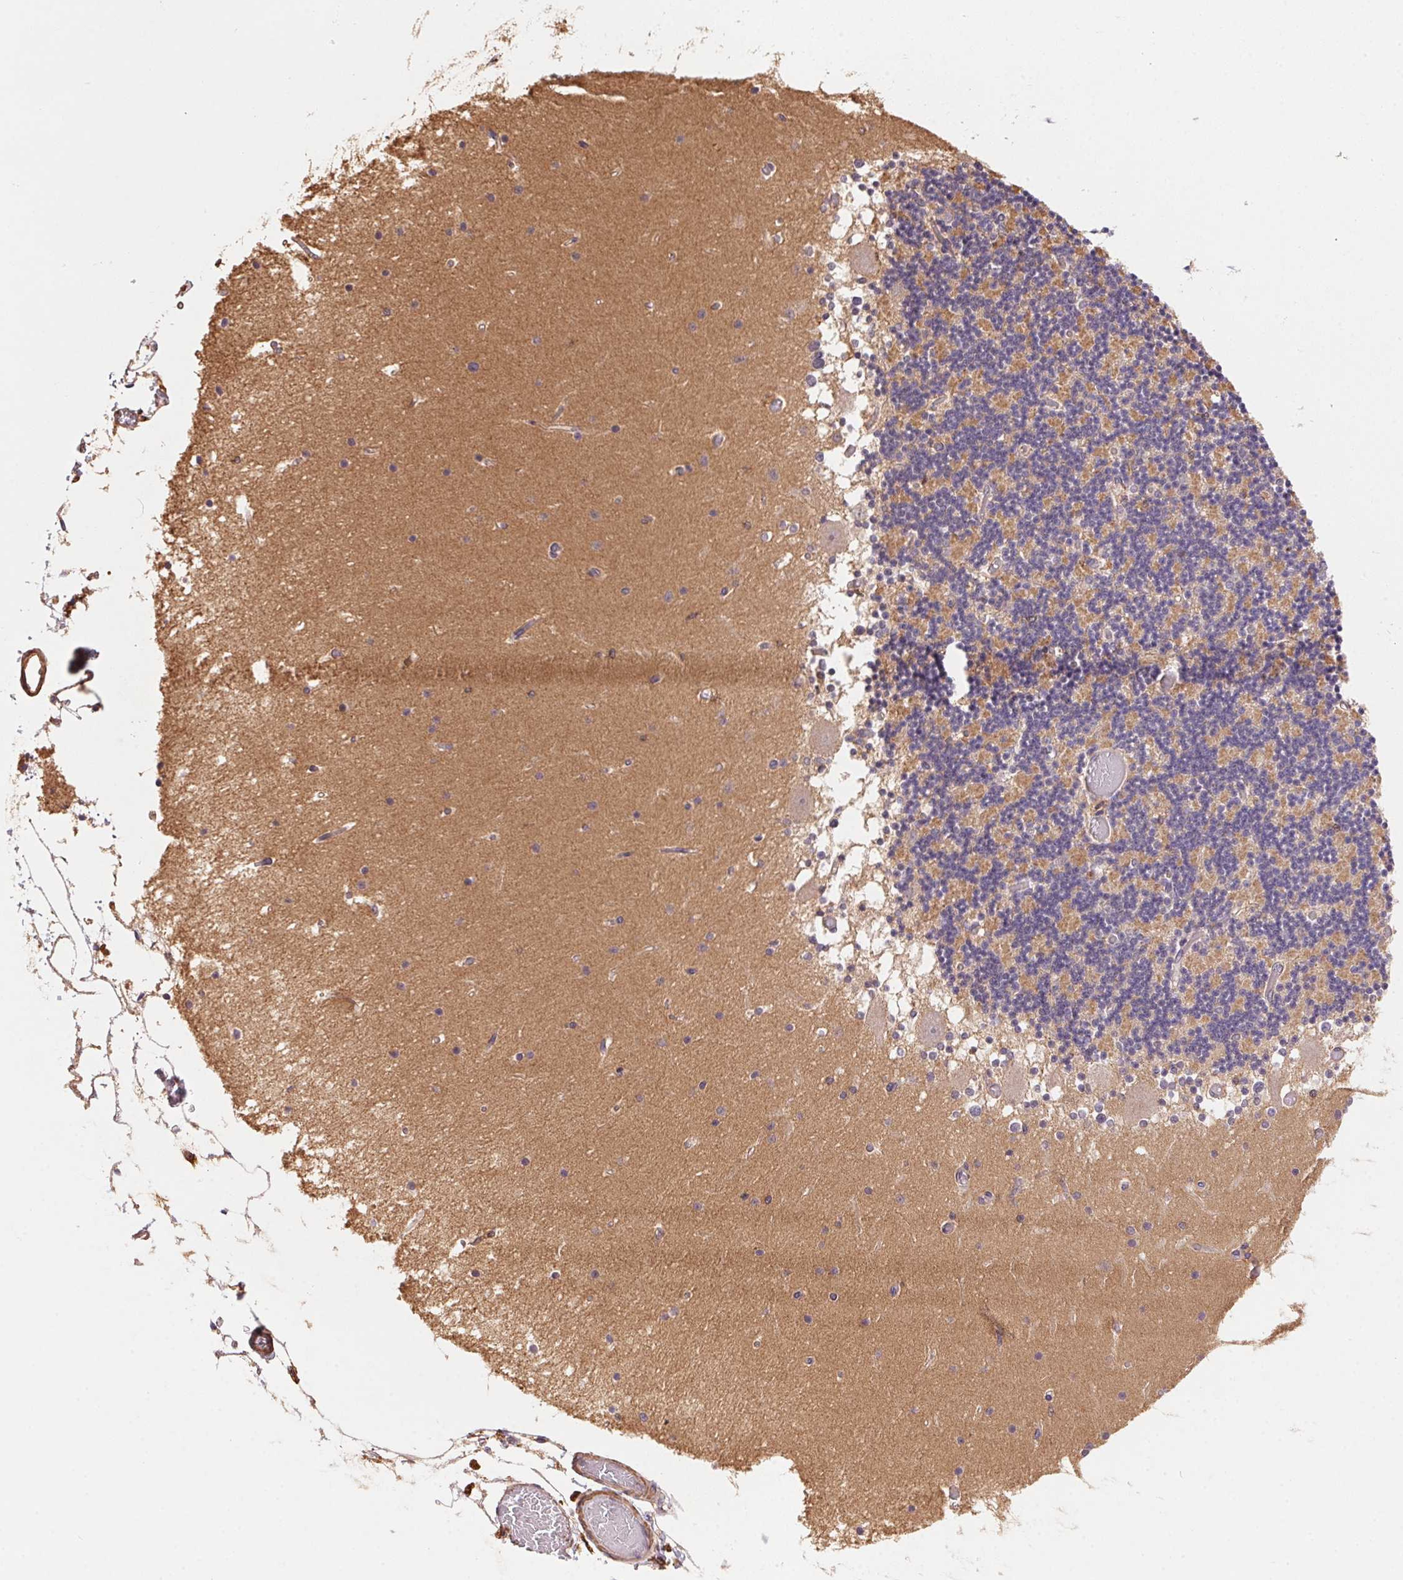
{"staining": {"intensity": "moderate", "quantity": "25%-75%", "location": "cytoplasmic/membranous"}, "tissue": "cerebellum", "cell_type": "Cells in granular layer", "image_type": "normal", "snomed": [{"axis": "morphology", "description": "Normal tissue, NOS"}, {"axis": "topography", "description": "Cerebellum"}], "caption": "Protein staining of normal cerebellum demonstrates moderate cytoplasmic/membranous expression in about 25%-75% of cells in granular layer. (DAB IHC with brightfield microscopy, high magnification).", "gene": "ATG10", "patient": {"sex": "female", "age": 28}}